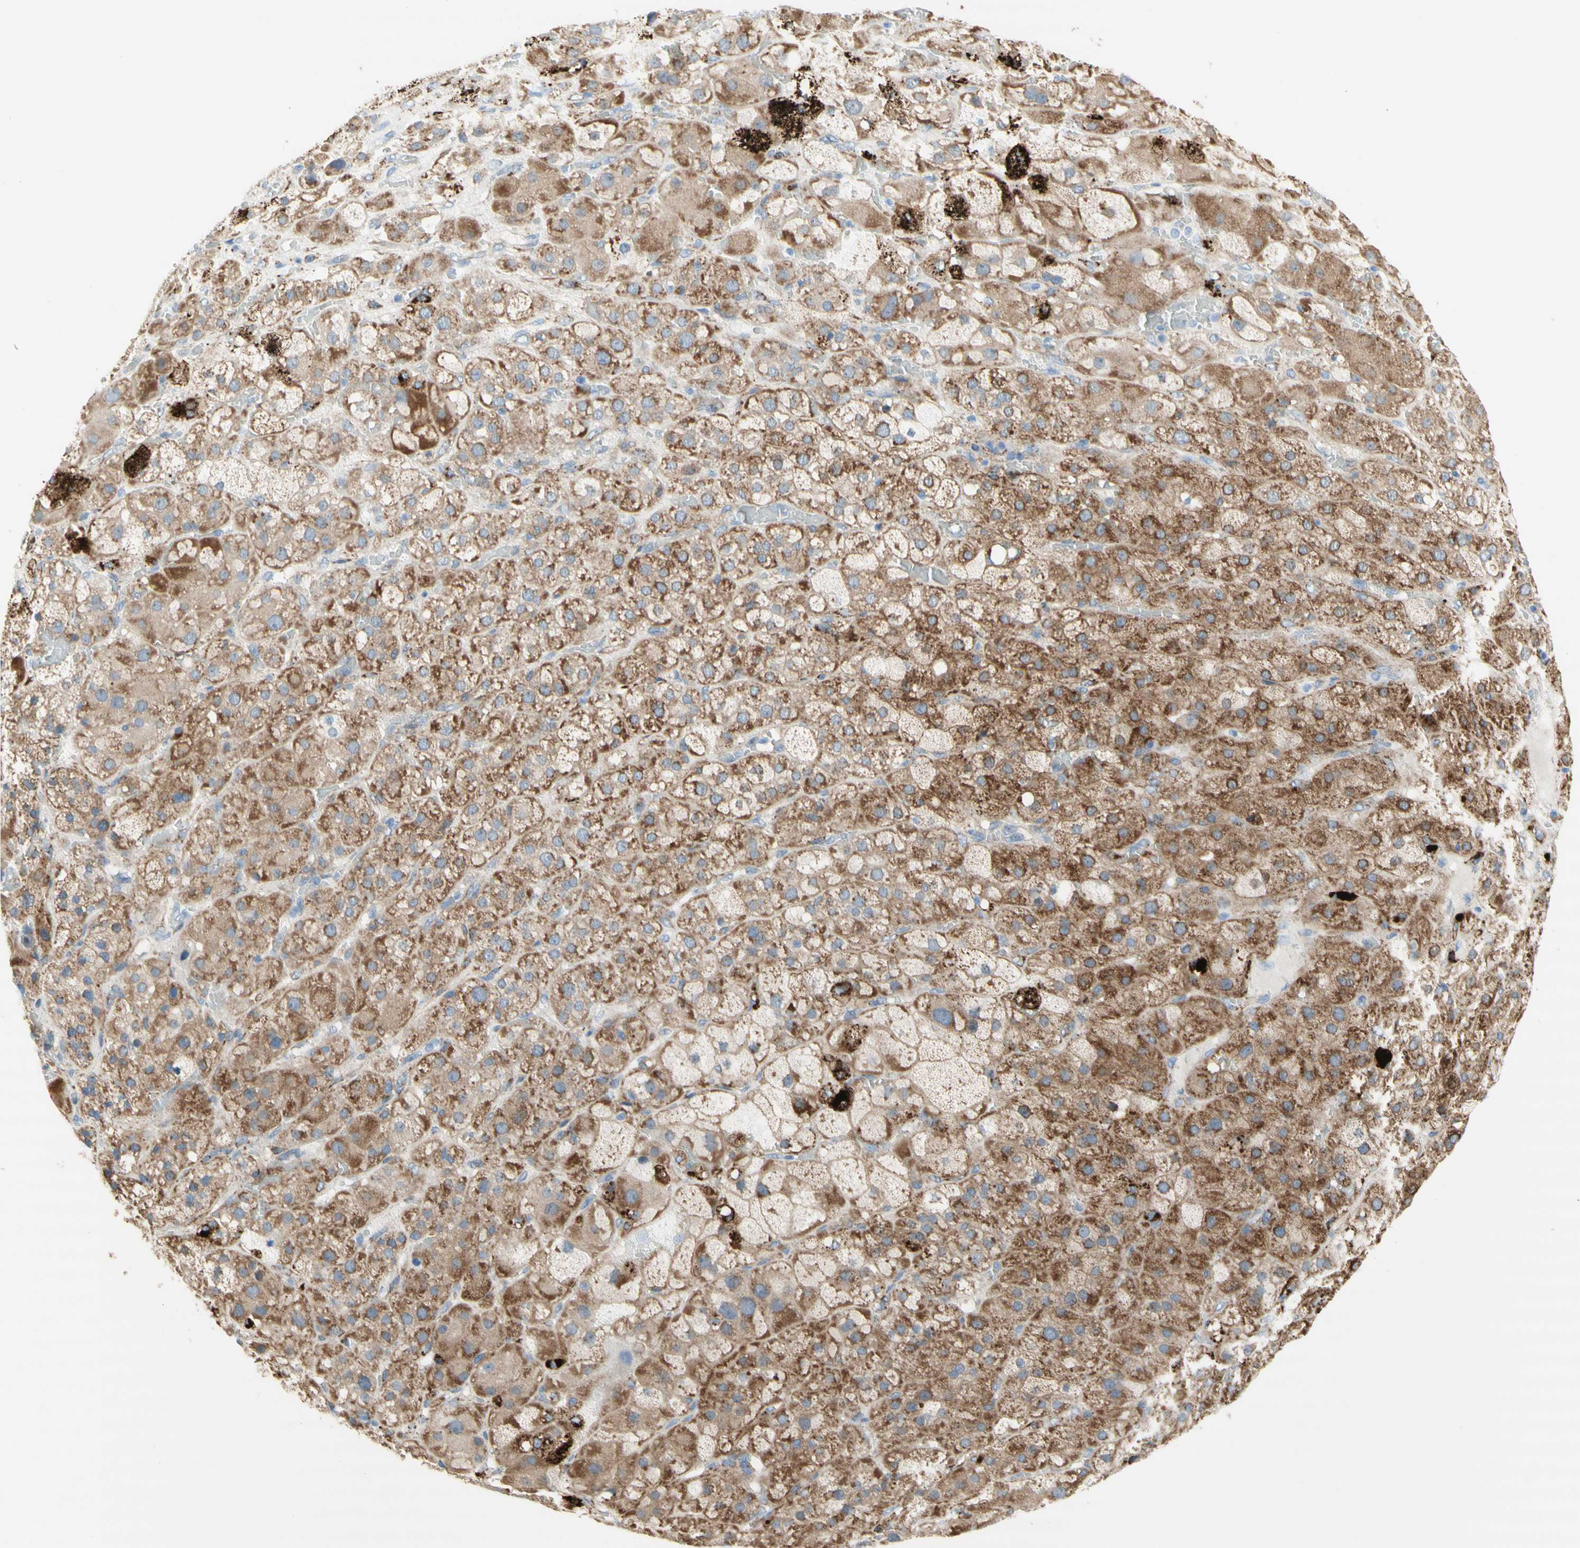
{"staining": {"intensity": "moderate", "quantity": "25%-75%", "location": "cytoplasmic/membranous"}, "tissue": "adrenal gland", "cell_type": "Glandular cells", "image_type": "normal", "snomed": [{"axis": "morphology", "description": "Normal tissue, NOS"}, {"axis": "topography", "description": "Adrenal gland"}], "caption": "Protein staining displays moderate cytoplasmic/membranous expression in approximately 25%-75% of glandular cells in benign adrenal gland.", "gene": "URB2", "patient": {"sex": "female", "age": 47}}